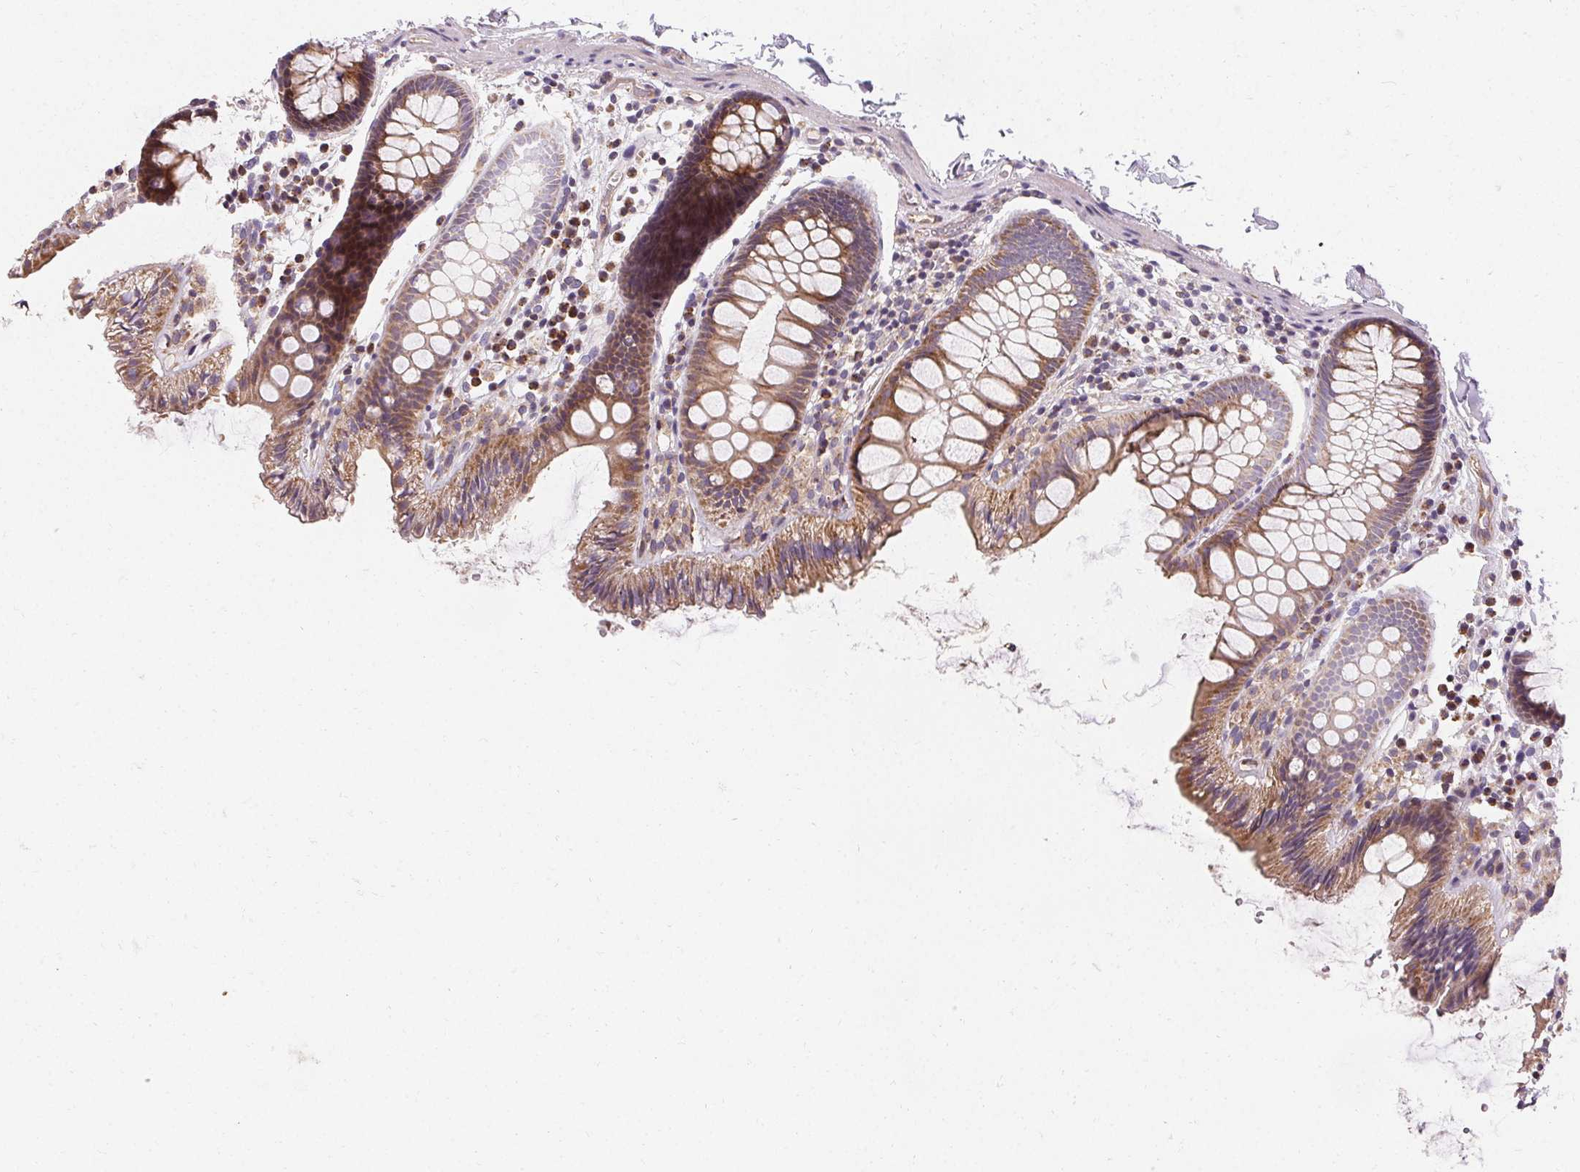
{"staining": {"intensity": "weak", "quantity": "25%-75%", "location": "cytoplasmic/membranous"}, "tissue": "colon", "cell_type": "Endothelial cells", "image_type": "normal", "snomed": [{"axis": "morphology", "description": "Normal tissue, NOS"}, {"axis": "topography", "description": "Colon"}], "caption": "Approximately 25%-75% of endothelial cells in benign human colon reveal weak cytoplasmic/membranous protein positivity as visualized by brown immunohistochemical staining.", "gene": "APLP1", "patient": {"sex": "male", "age": 84}}